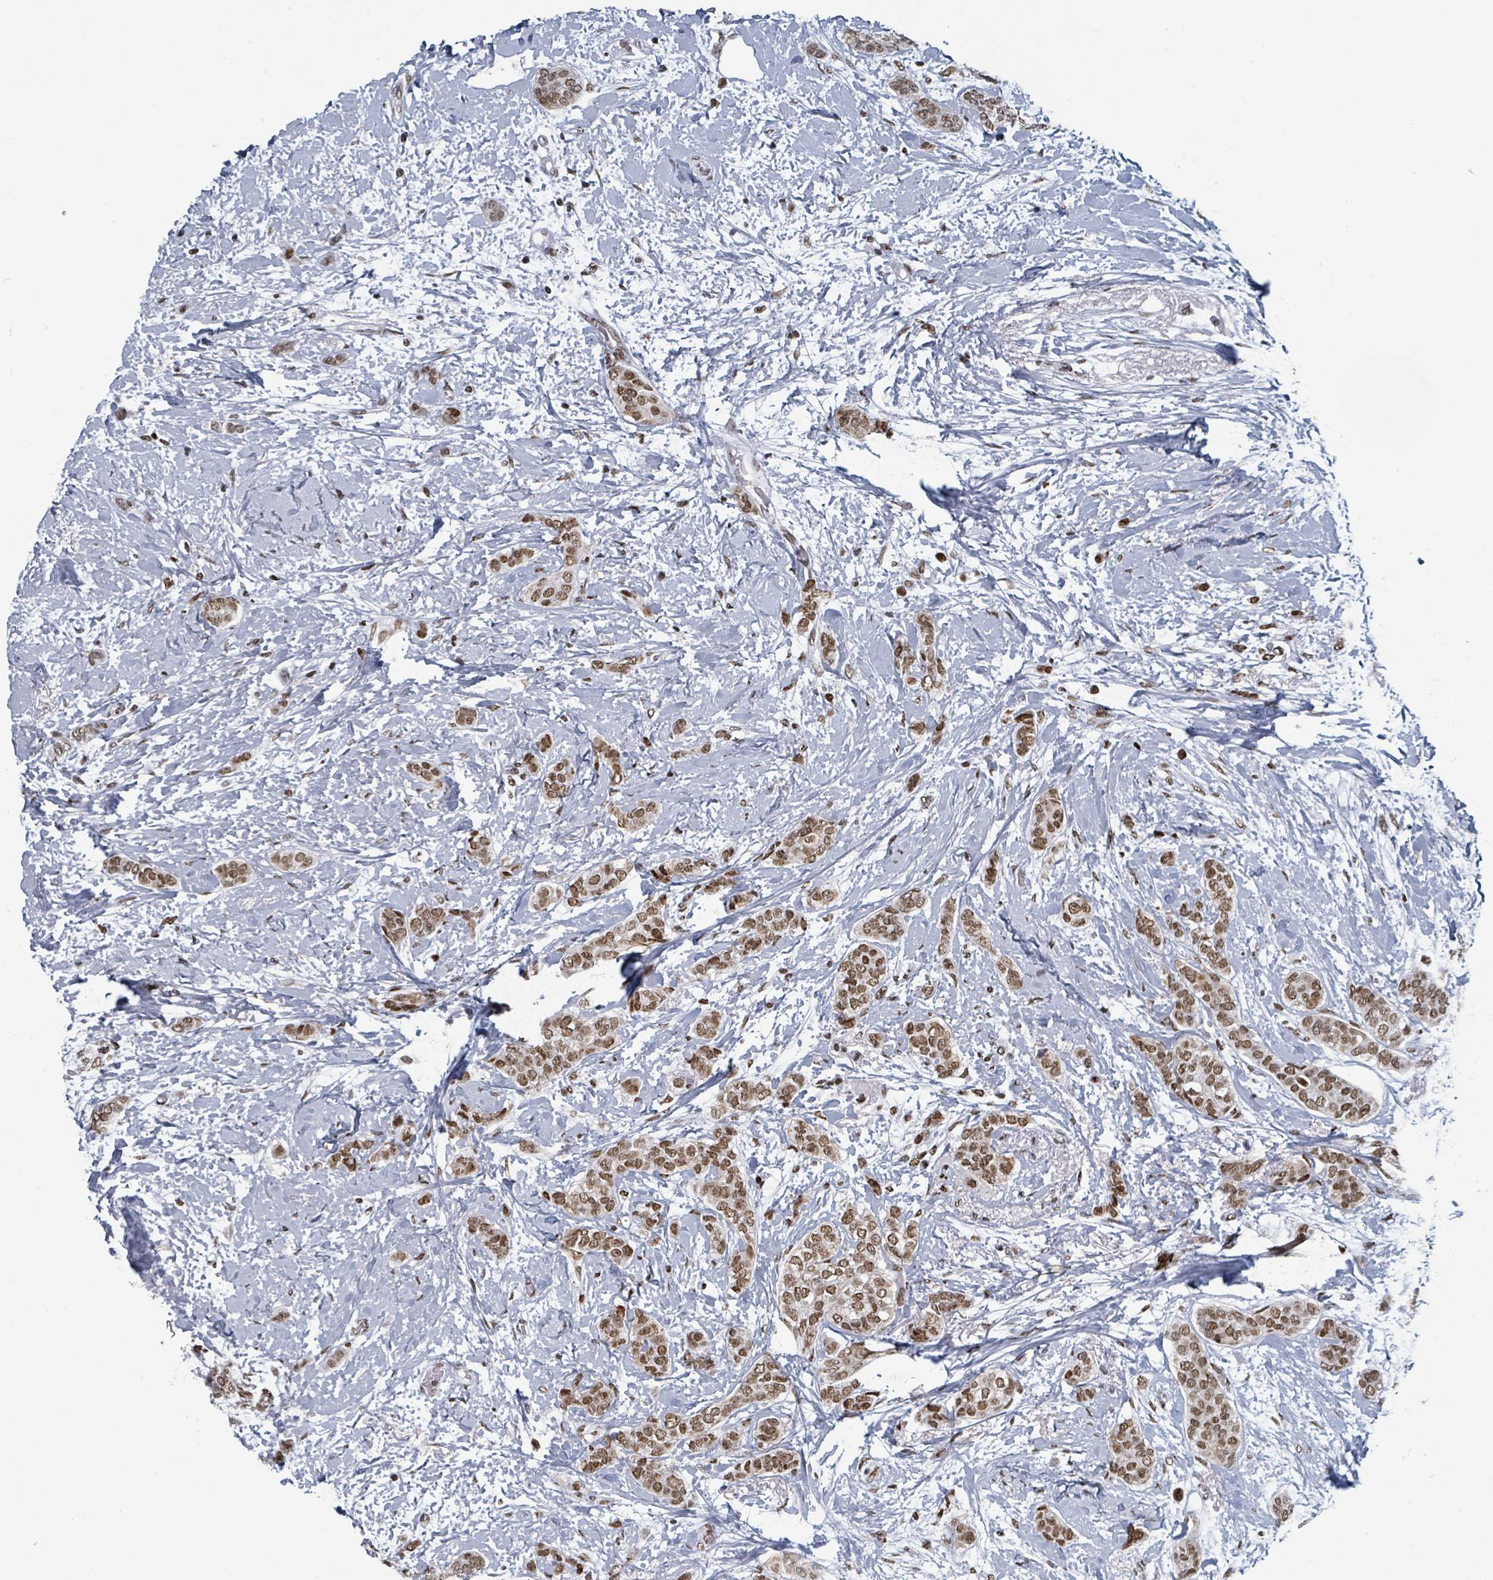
{"staining": {"intensity": "moderate", "quantity": ">75%", "location": "nuclear"}, "tissue": "breast cancer", "cell_type": "Tumor cells", "image_type": "cancer", "snomed": [{"axis": "morphology", "description": "Duct carcinoma"}, {"axis": "topography", "description": "Breast"}], "caption": "There is medium levels of moderate nuclear positivity in tumor cells of invasive ductal carcinoma (breast), as demonstrated by immunohistochemical staining (brown color).", "gene": "DHX16", "patient": {"sex": "female", "age": 72}}